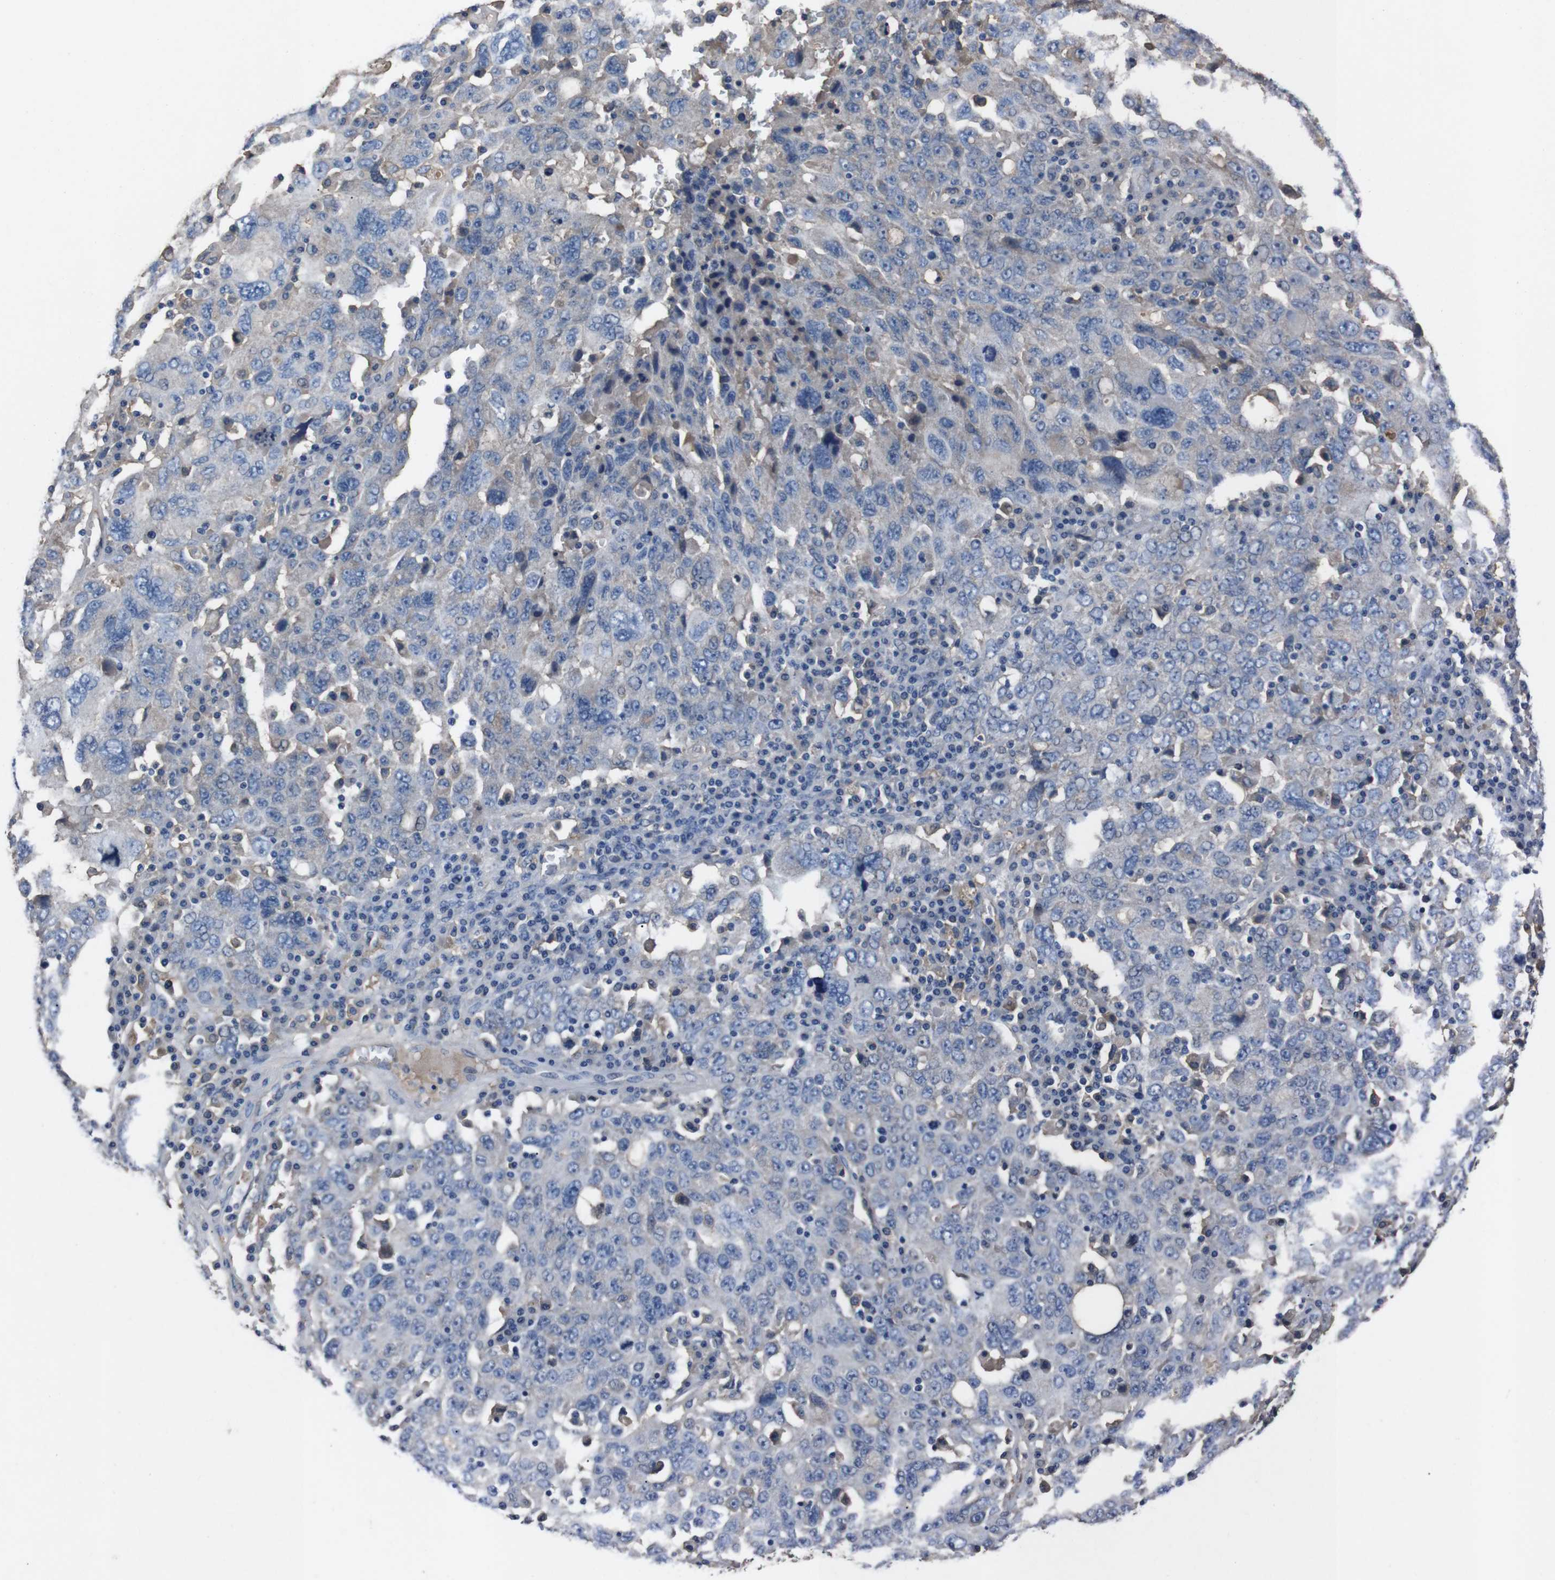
{"staining": {"intensity": "negative", "quantity": "none", "location": "none"}, "tissue": "ovarian cancer", "cell_type": "Tumor cells", "image_type": "cancer", "snomed": [{"axis": "morphology", "description": "Carcinoma, endometroid"}, {"axis": "topography", "description": "Ovary"}], "caption": "There is no significant expression in tumor cells of ovarian cancer (endometroid carcinoma). The staining is performed using DAB brown chromogen with nuclei counter-stained in using hematoxylin.", "gene": "LEP", "patient": {"sex": "female", "age": 62}}